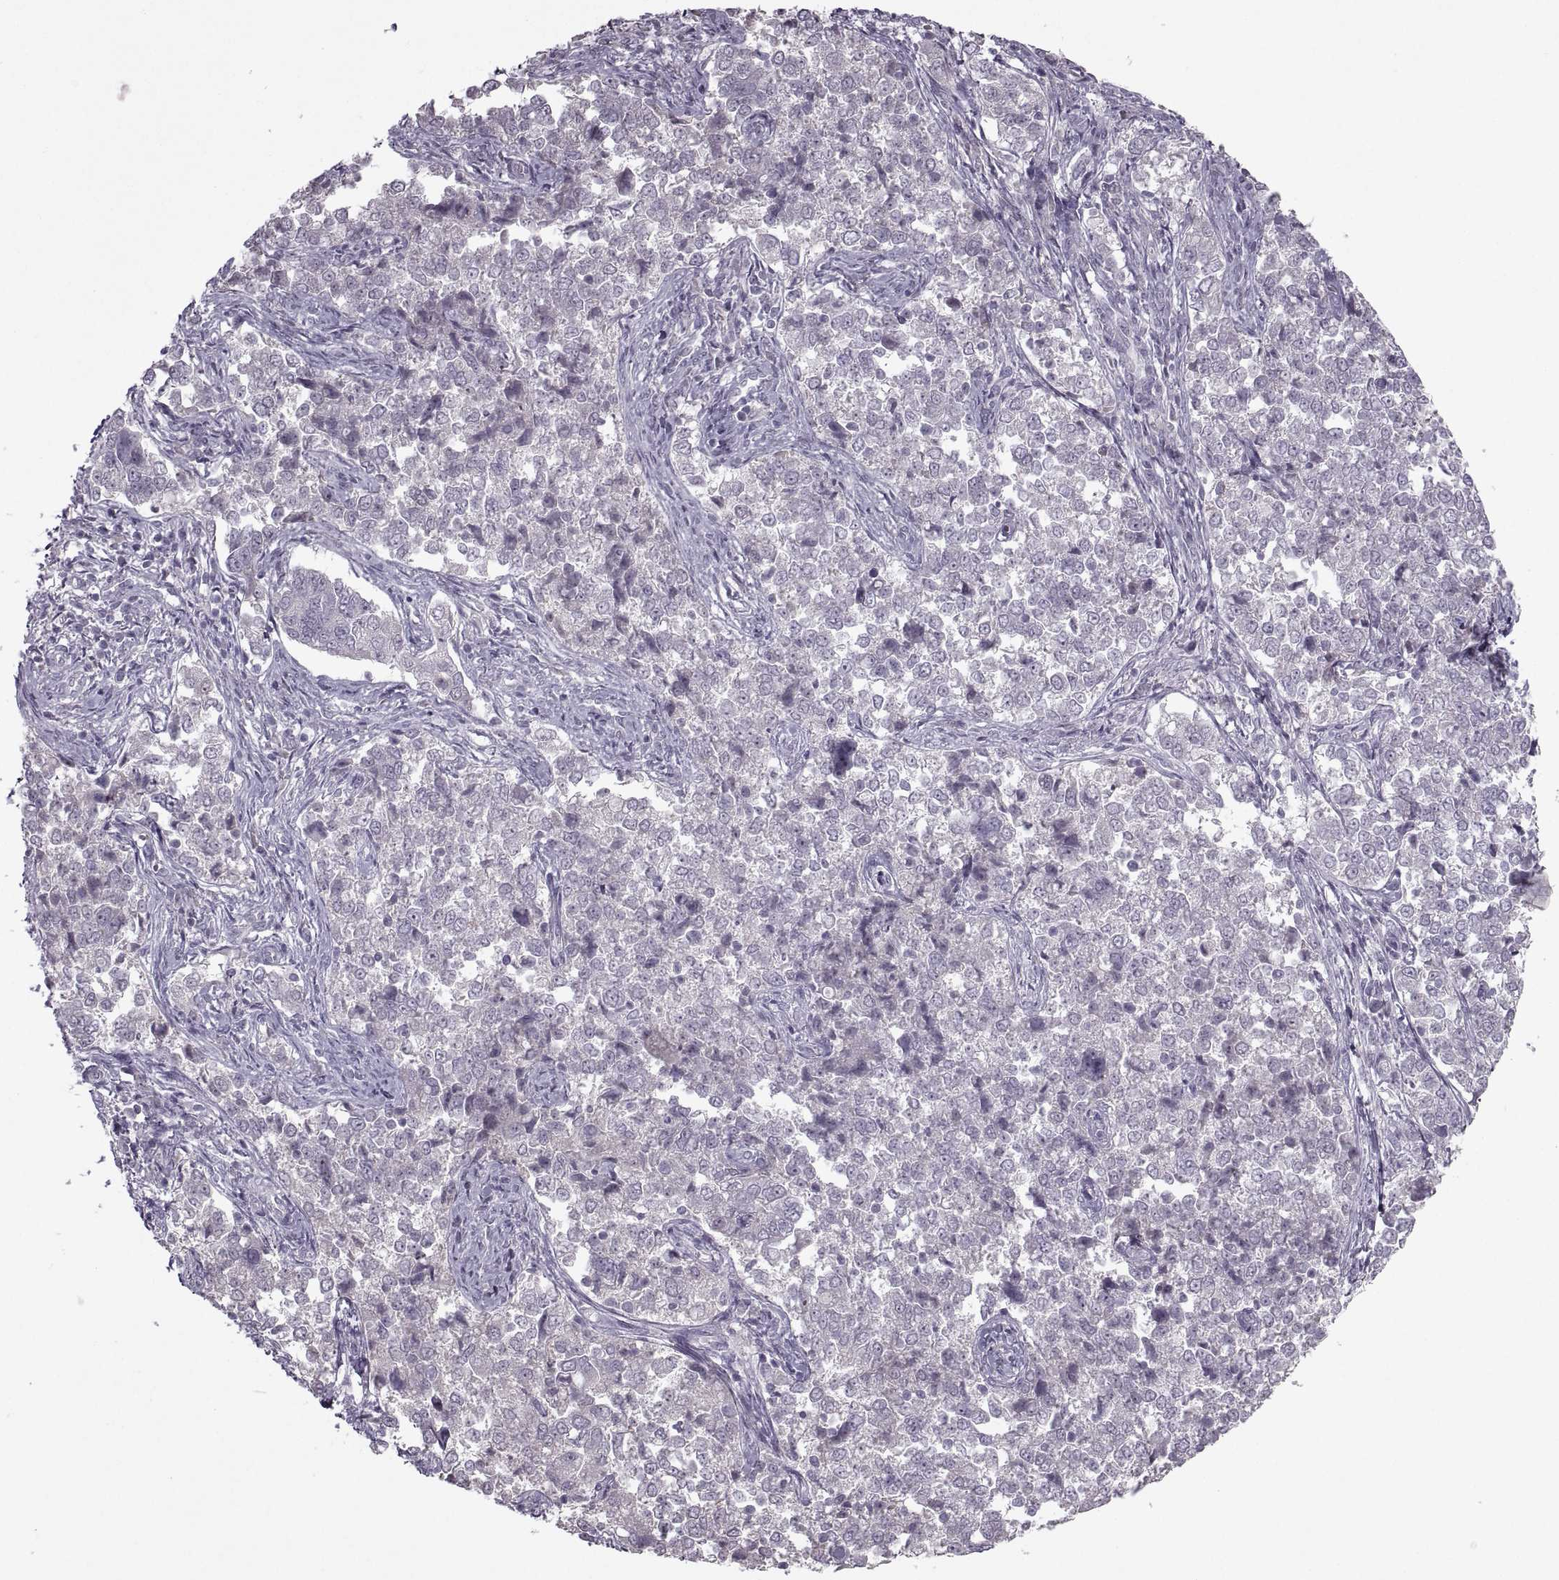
{"staining": {"intensity": "negative", "quantity": "none", "location": "none"}, "tissue": "endometrial cancer", "cell_type": "Tumor cells", "image_type": "cancer", "snomed": [{"axis": "morphology", "description": "Adenocarcinoma, NOS"}, {"axis": "topography", "description": "Endometrium"}], "caption": "IHC of endometrial adenocarcinoma demonstrates no positivity in tumor cells.", "gene": "MGAT4D", "patient": {"sex": "female", "age": 43}}